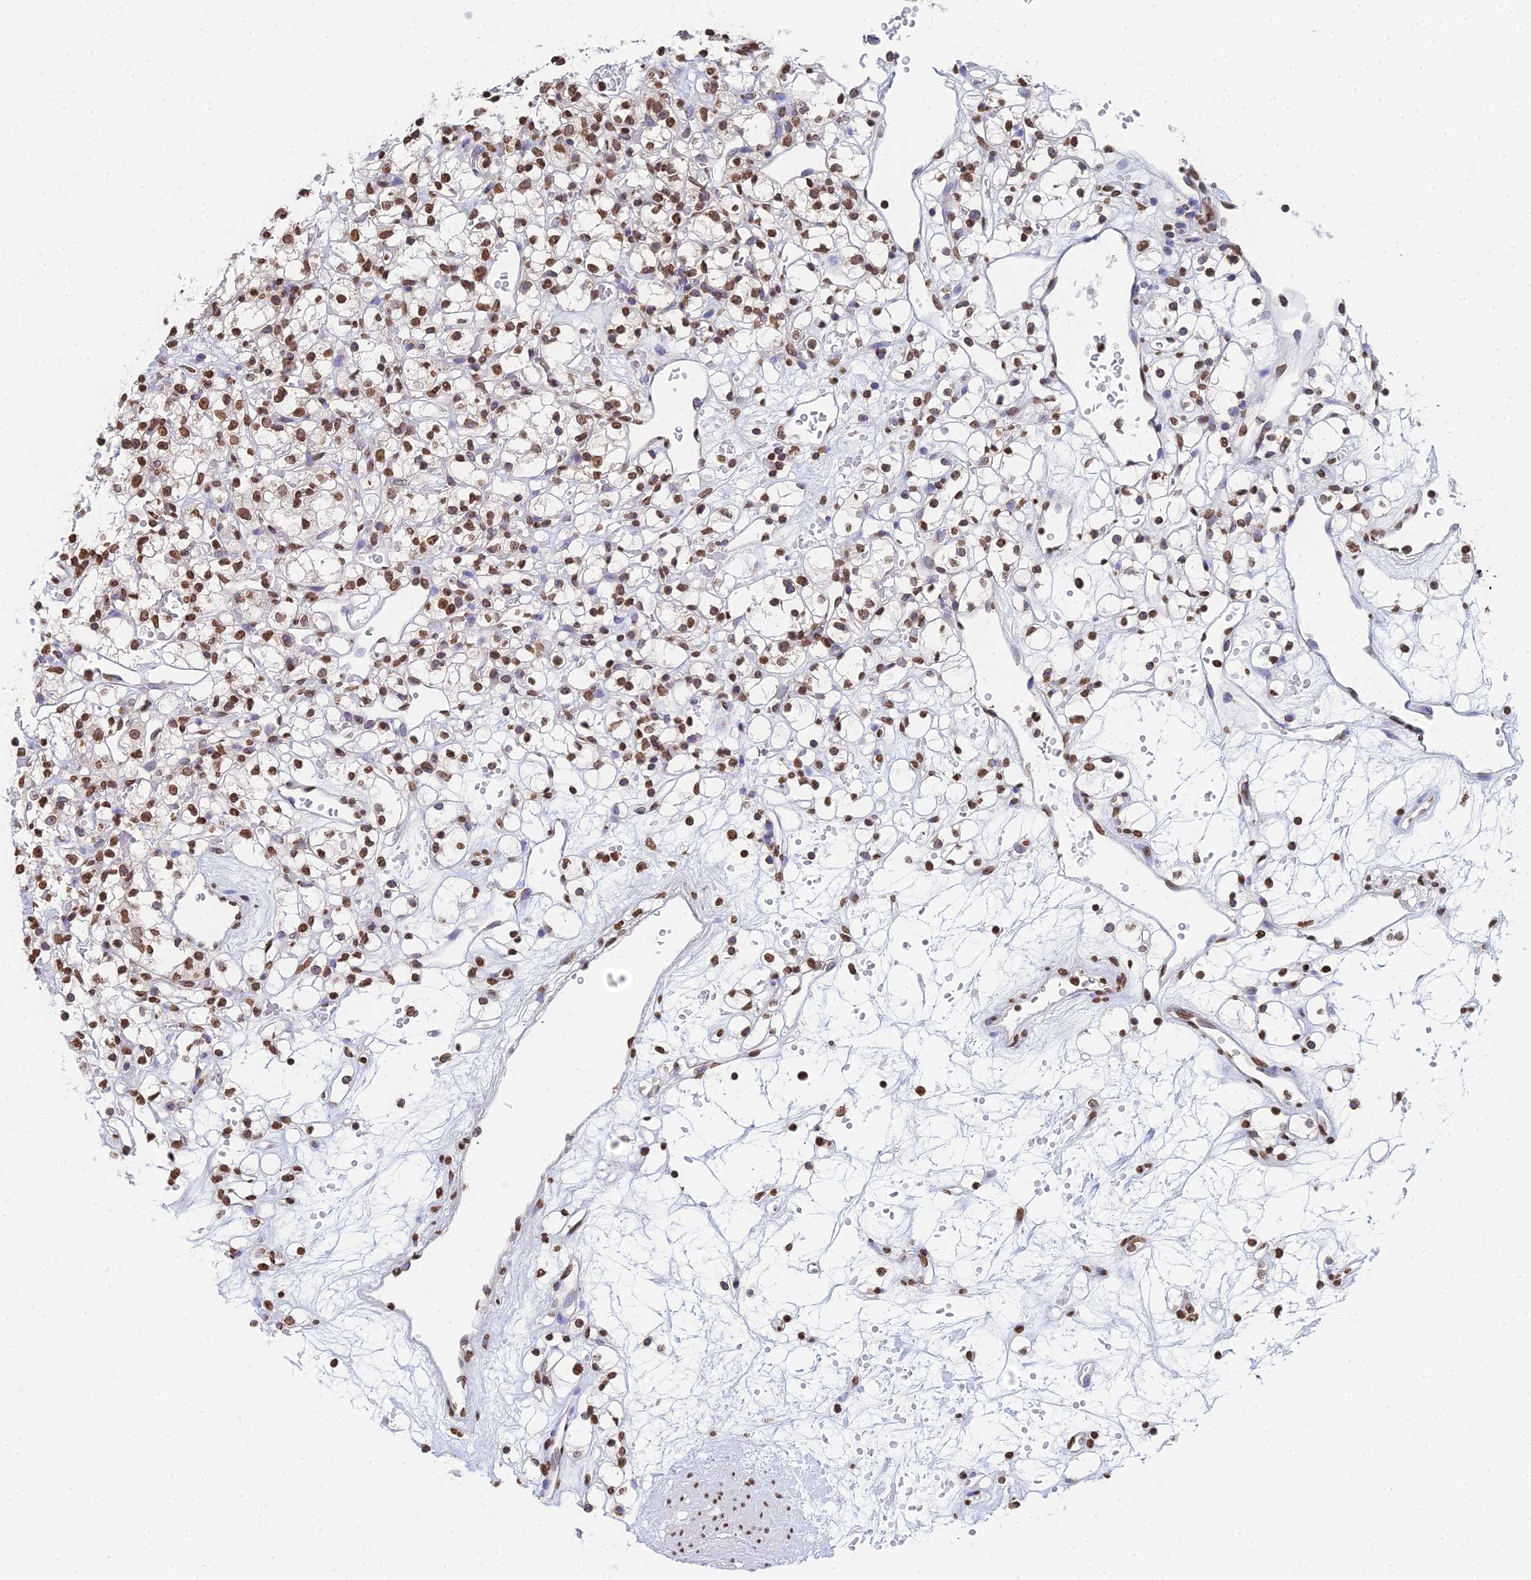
{"staining": {"intensity": "moderate", "quantity": ">75%", "location": "nuclear"}, "tissue": "renal cancer", "cell_type": "Tumor cells", "image_type": "cancer", "snomed": [{"axis": "morphology", "description": "Adenocarcinoma, NOS"}, {"axis": "topography", "description": "Kidney"}], "caption": "A micrograph of human renal cancer stained for a protein reveals moderate nuclear brown staining in tumor cells.", "gene": "GBP3", "patient": {"sex": "female", "age": 59}}